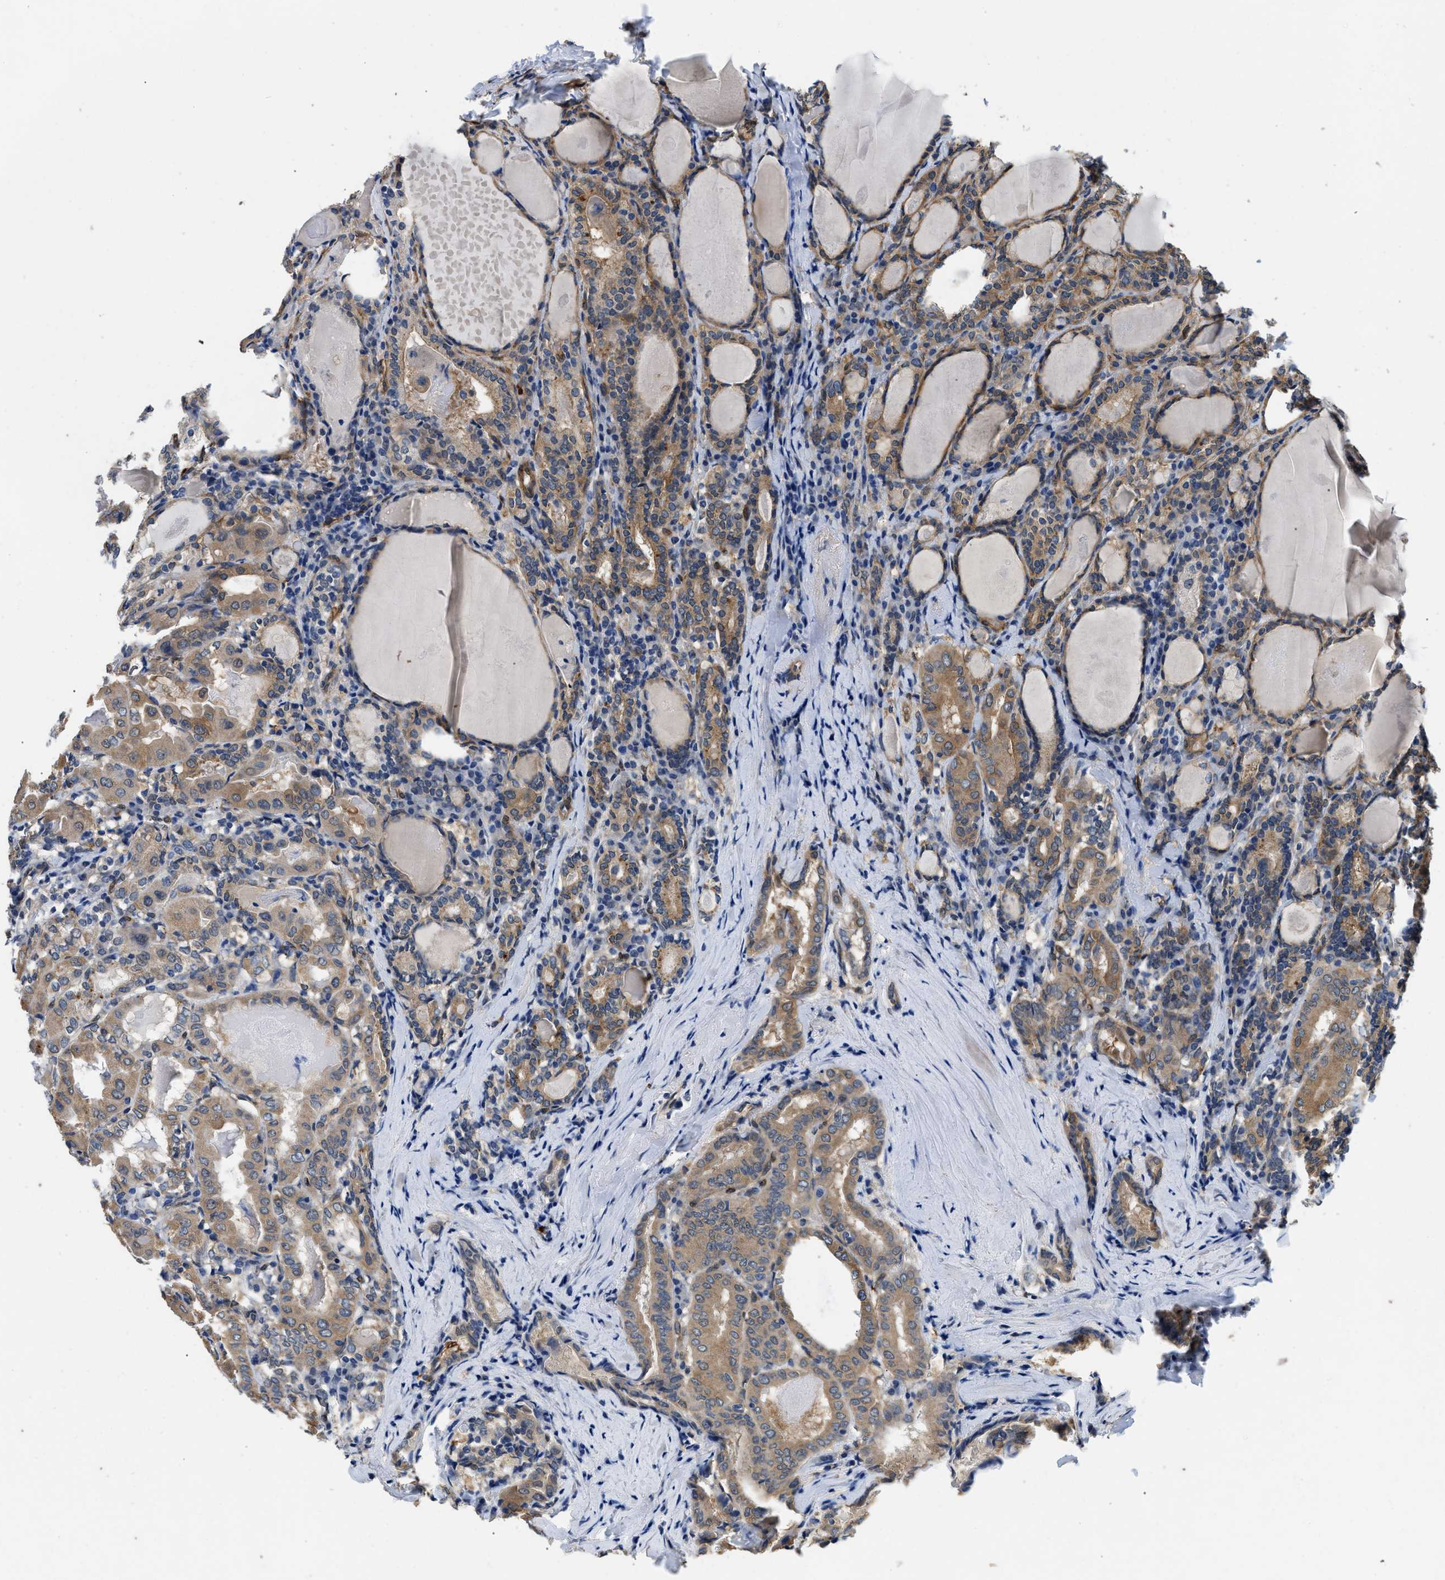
{"staining": {"intensity": "moderate", "quantity": ">75%", "location": "cytoplasmic/membranous"}, "tissue": "thyroid cancer", "cell_type": "Tumor cells", "image_type": "cancer", "snomed": [{"axis": "morphology", "description": "Papillary adenocarcinoma, NOS"}, {"axis": "topography", "description": "Thyroid gland"}], "caption": "Papillary adenocarcinoma (thyroid) was stained to show a protein in brown. There is medium levels of moderate cytoplasmic/membranous staining in approximately >75% of tumor cells.", "gene": "RAPH1", "patient": {"sex": "female", "age": 42}}